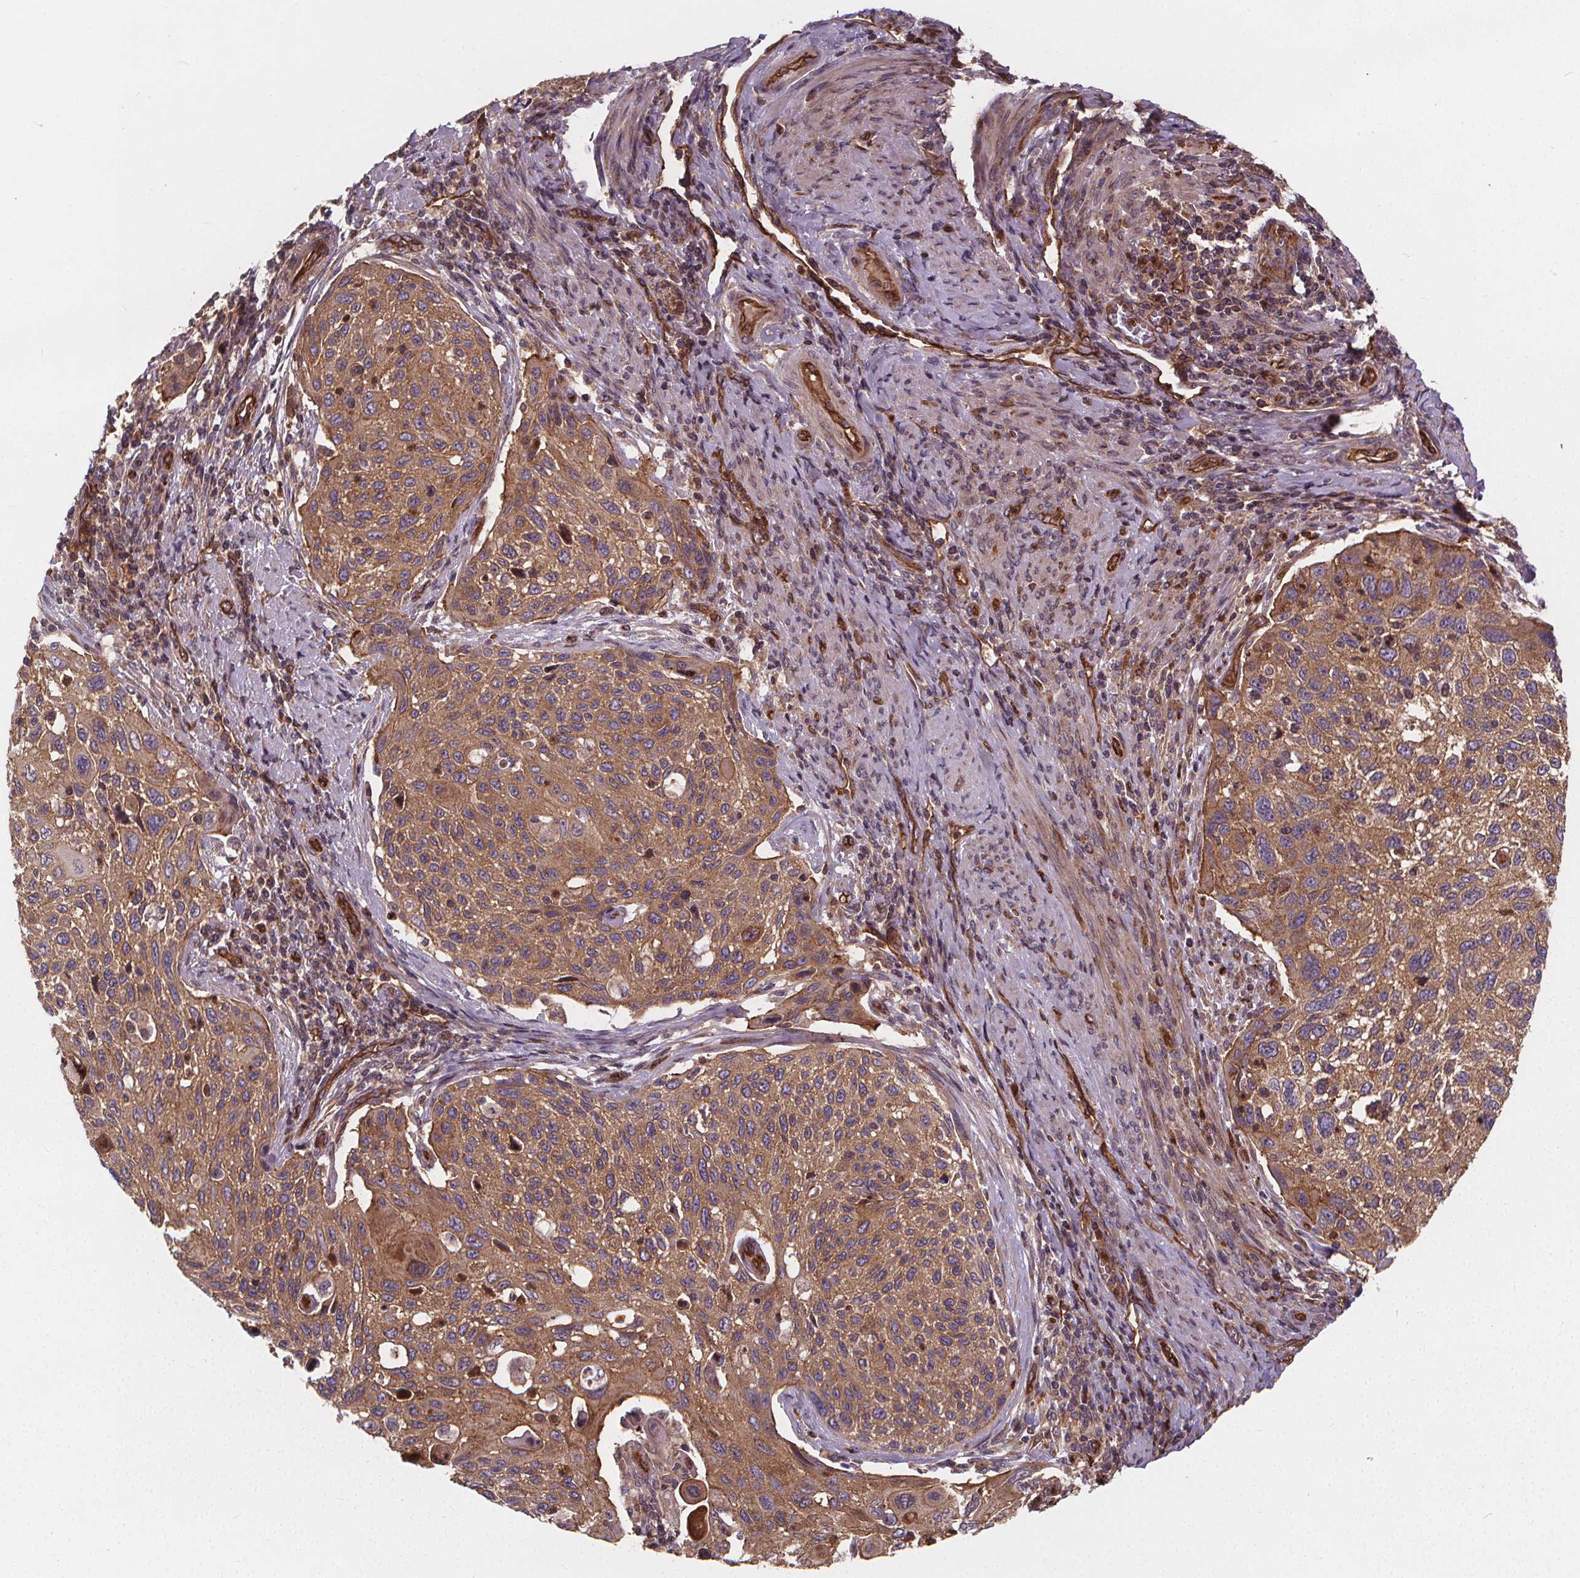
{"staining": {"intensity": "moderate", "quantity": ">75%", "location": "cytoplasmic/membranous"}, "tissue": "cervical cancer", "cell_type": "Tumor cells", "image_type": "cancer", "snomed": [{"axis": "morphology", "description": "Squamous cell carcinoma, NOS"}, {"axis": "topography", "description": "Cervix"}], "caption": "Cervical squamous cell carcinoma stained for a protein demonstrates moderate cytoplasmic/membranous positivity in tumor cells.", "gene": "CLINT1", "patient": {"sex": "female", "age": 70}}